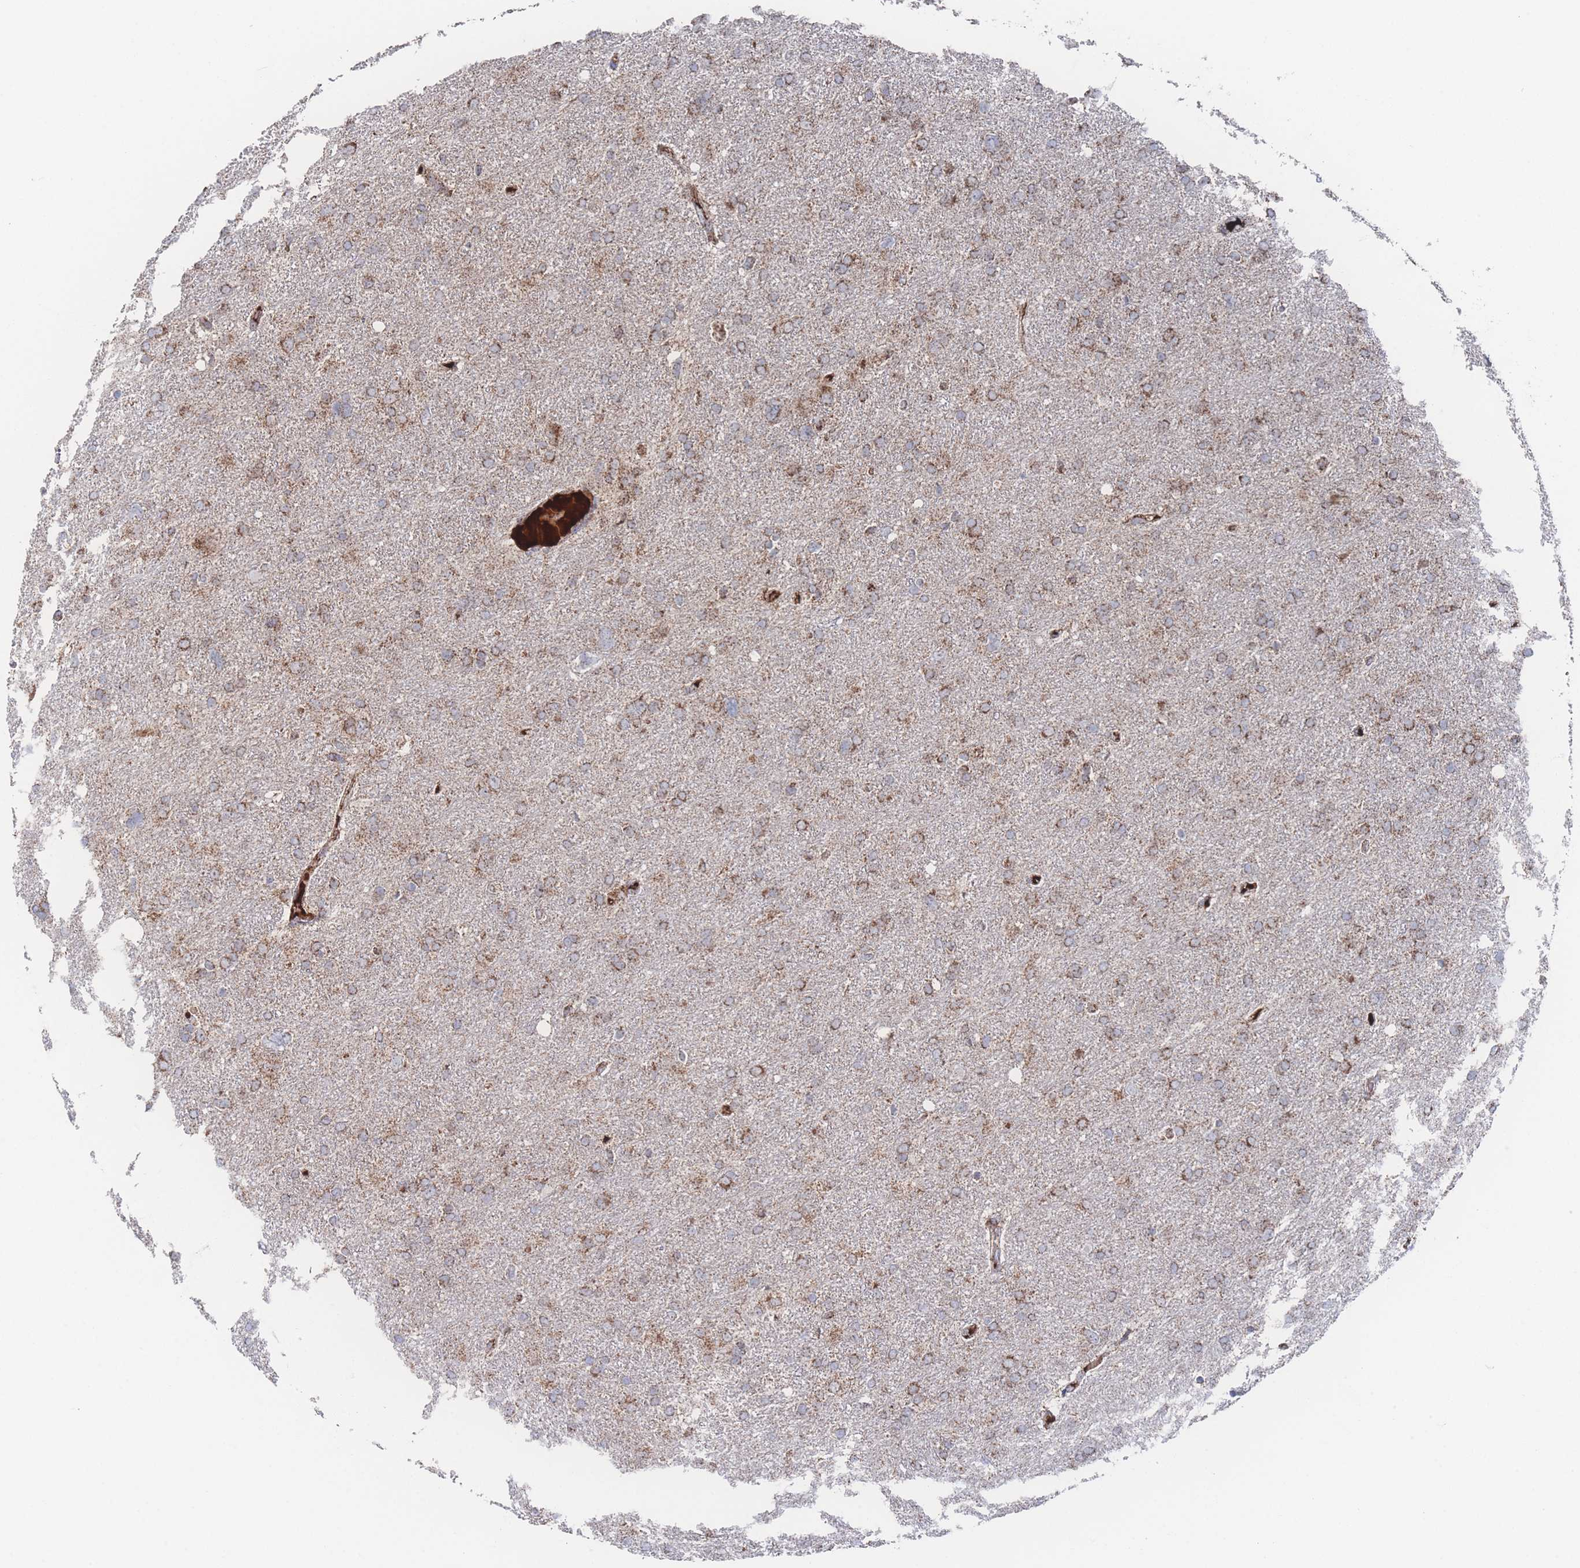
{"staining": {"intensity": "strong", "quantity": "25%-75%", "location": "cytoplasmic/membranous"}, "tissue": "glioma", "cell_type": "Tumor cells", "image_type": "cancer", "snomed": [{"axis": "morphology", "description": "Glioma, malignant, High grade"}, {"axis": "topography", "description": "Brain"}], "caption": "Strong cytoplasmic/membranous expression is present in approximately 25%-75% of tumor cells in glioma.", "gene": "PEX14", "patient": {"sex": "male", "age": 61}}